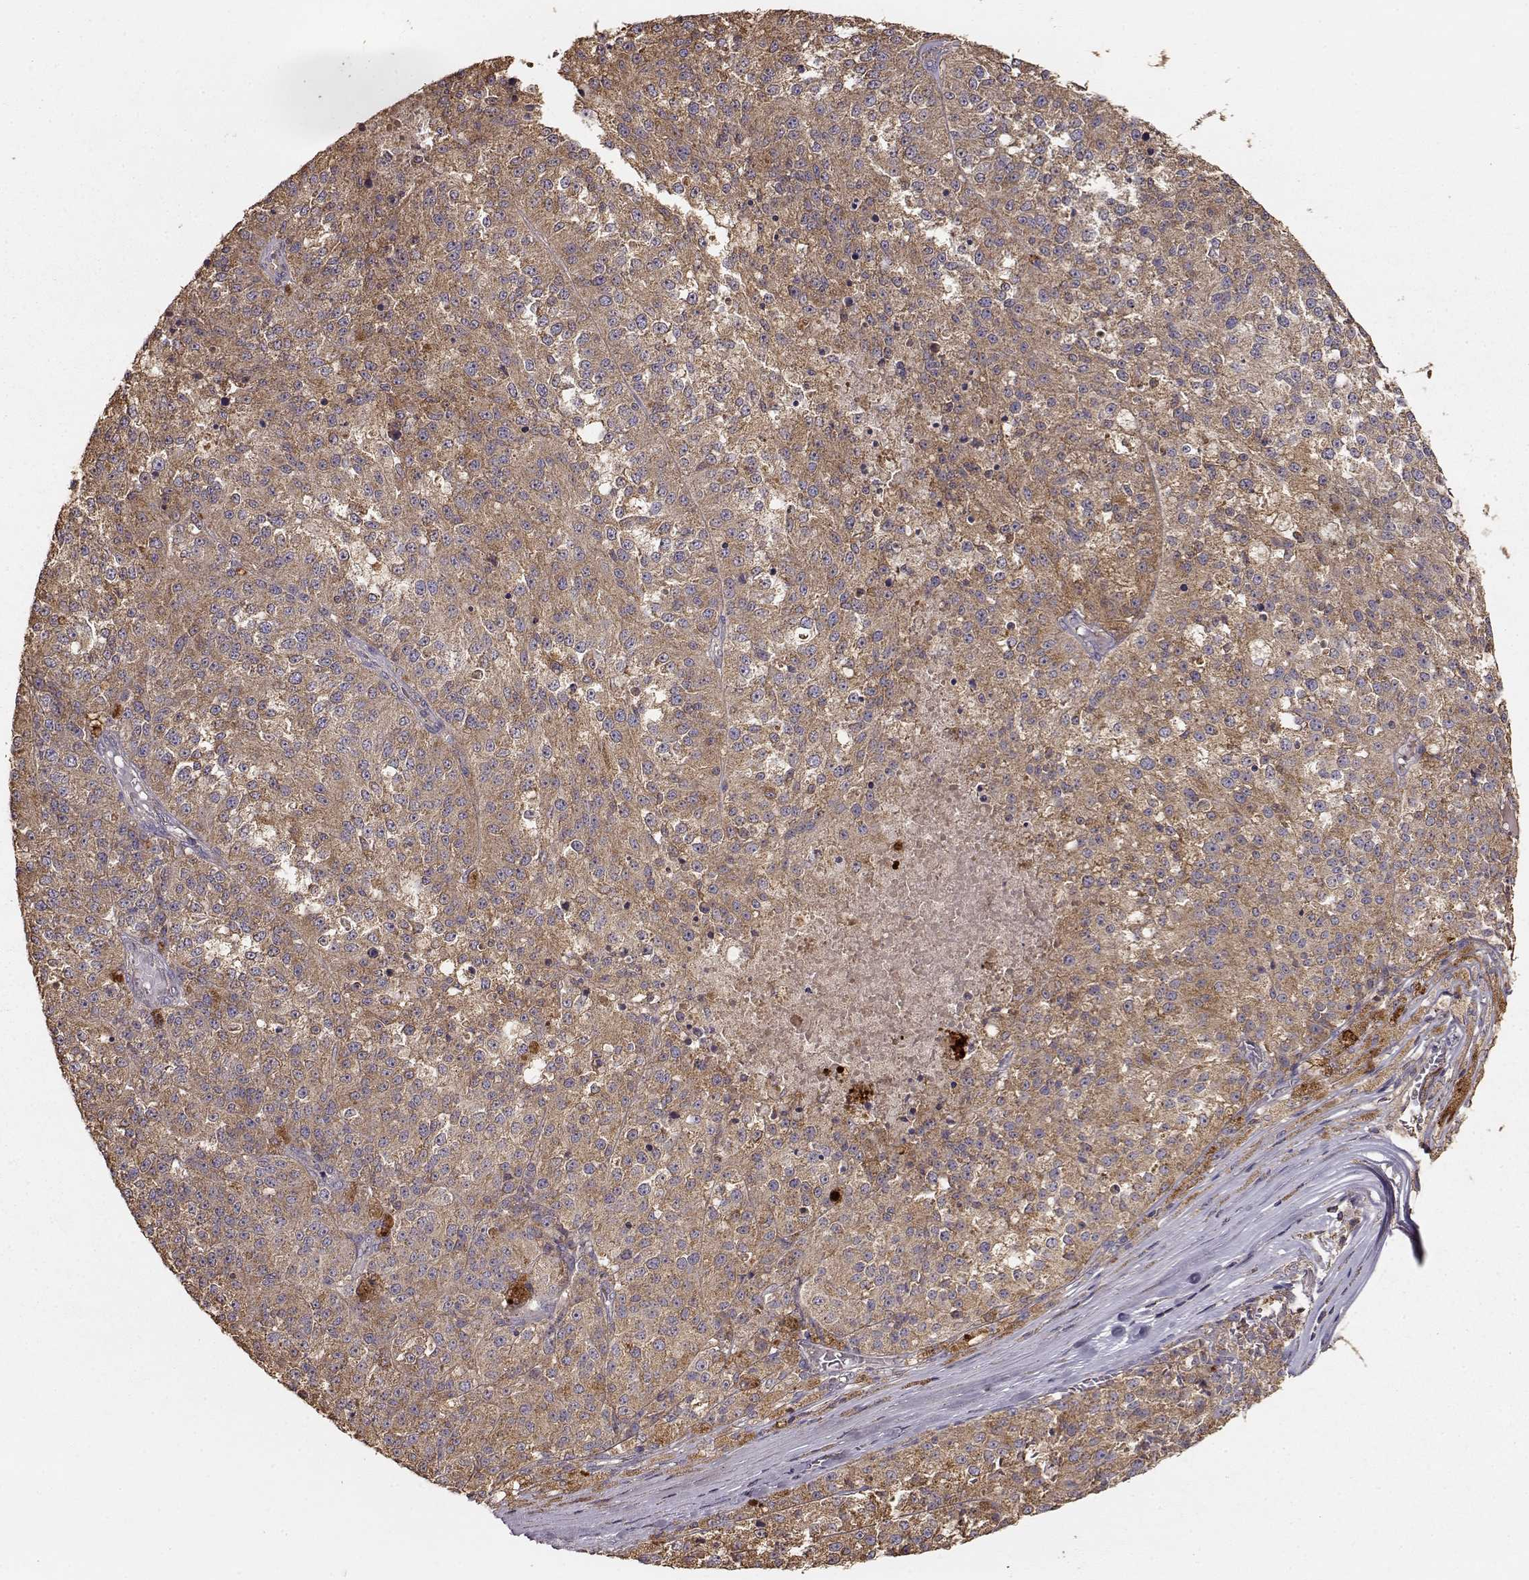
{"staining": {"intensity": "moderate", "quantity": ">75%", "location": "cytoplasmic/membranous"}, "tissue": "melanoma", "cell_type": "Tumor cells", "image_type": "cancer", "snomed": [{"axis": "morphology", "description": "Malignant melanoma, Metastatic site"}, {"axis": "topography", "description": "Lymph node"}], "caption": "IHC histopathology image of neoplastic tissue: malignant melanoma (metastatic site) stained using immunohistochemistry (IHC) demonstrates medium levels of moderate protein expression localized specifically in the cytoplasmic/membranous of tumor cells, appearing as a cytoplasmic/membranous brown color.", "gene": "TARS3", "patient": {"sex": "female", "age": 64}}